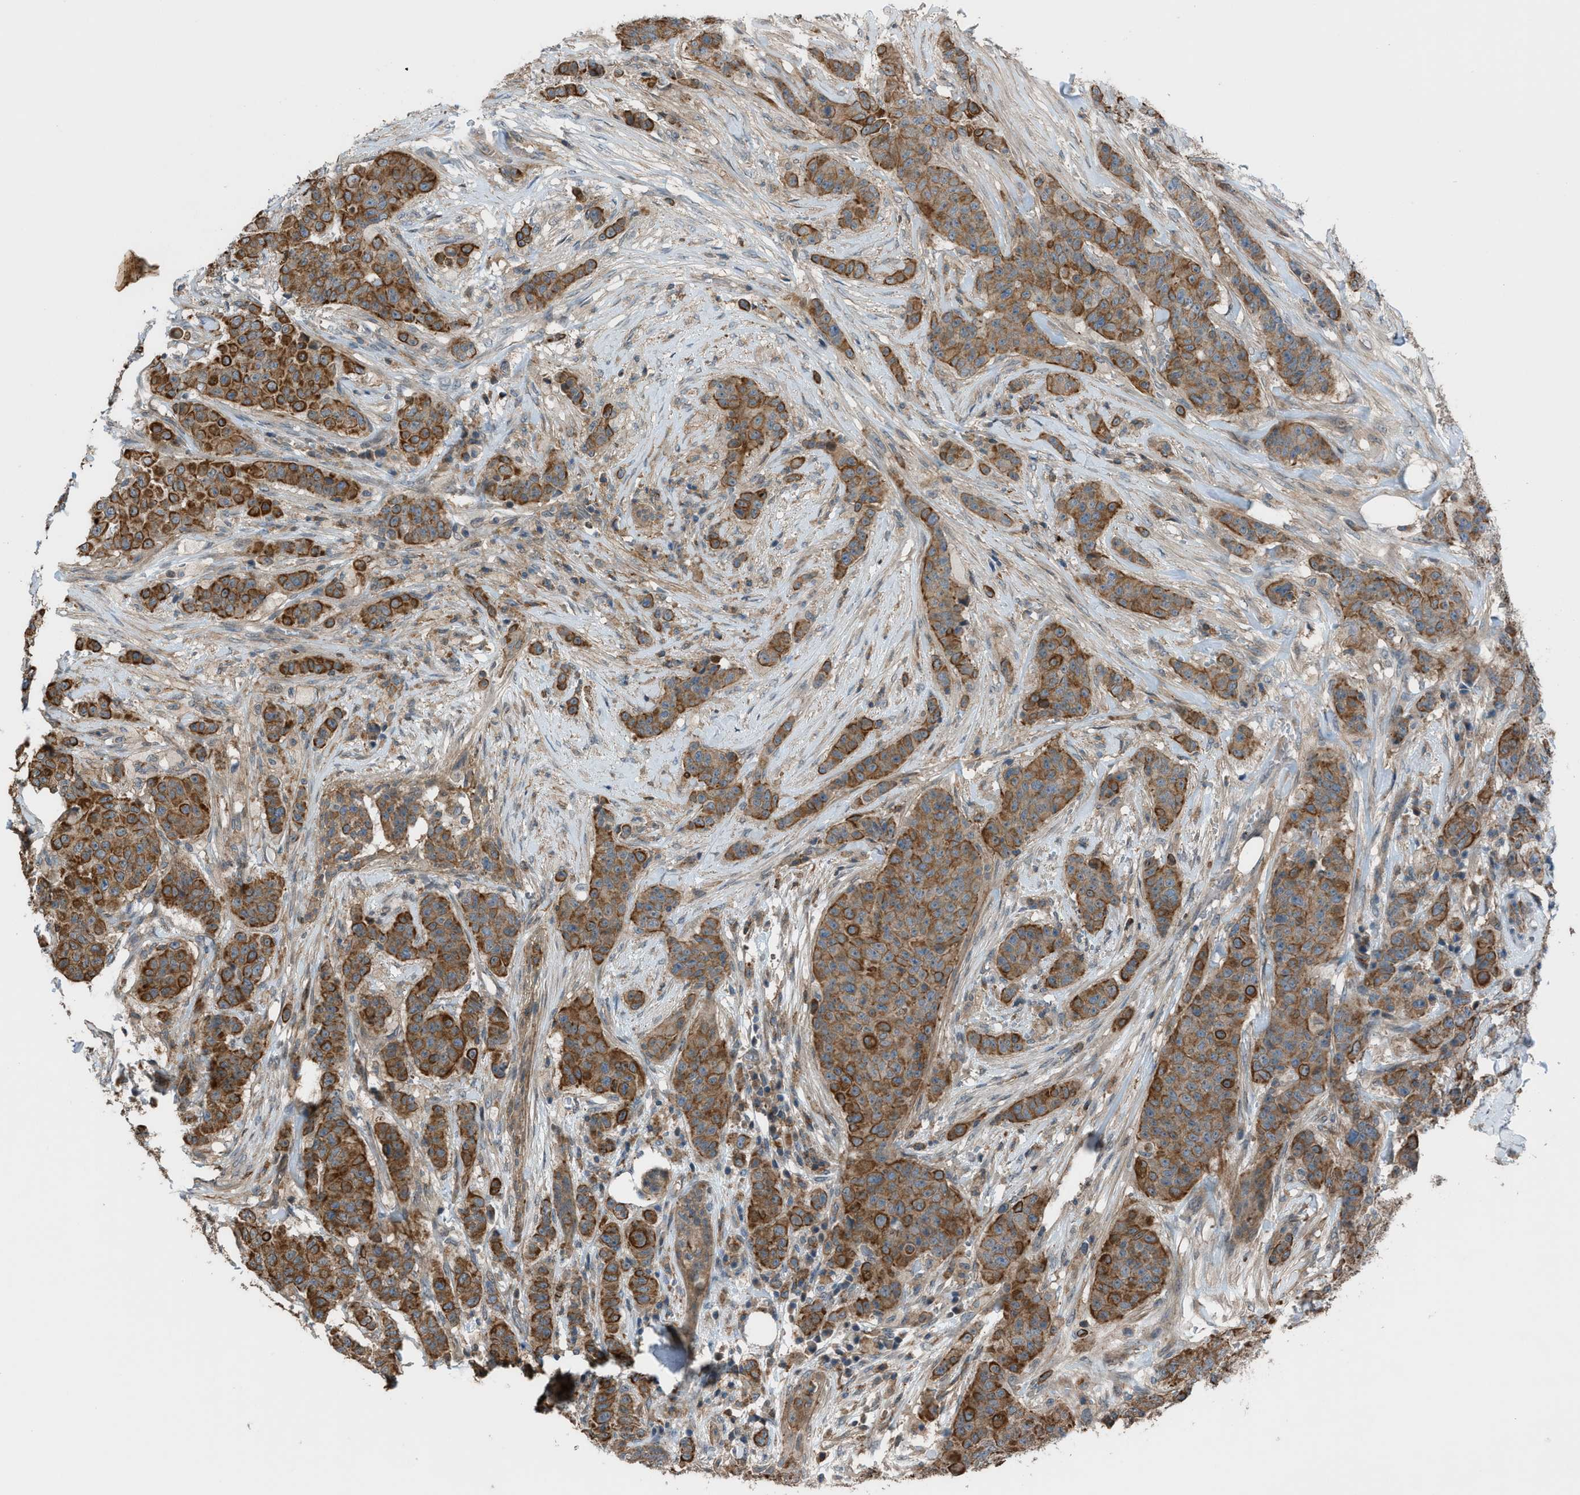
{"staining": {"intensity": "strong", "quantity": ">75%", "location": "cytoplasmic/membranous"}, "tissue": "breast cancer", "cell_type": "Tumor cells", "image_type": "cancer", "snomed": [{"axis": "morphology", "description": "Normal tissue, NOS"}, {"axis": "morphology", "description": "Duct carcinoma"}, {"axis": "topography", "description": "Breast"}], "caption": "This image demonstrates invasive ductal carcinoma (breast) stained with IHC to label a protein in brown. The cytoplasmic/membranous of tumor cells show strong positivity for the protein. Nuclei are counter-stained blue.", "gene": "DYRK1A", "patient": {"sex": "female", "age": 40}}